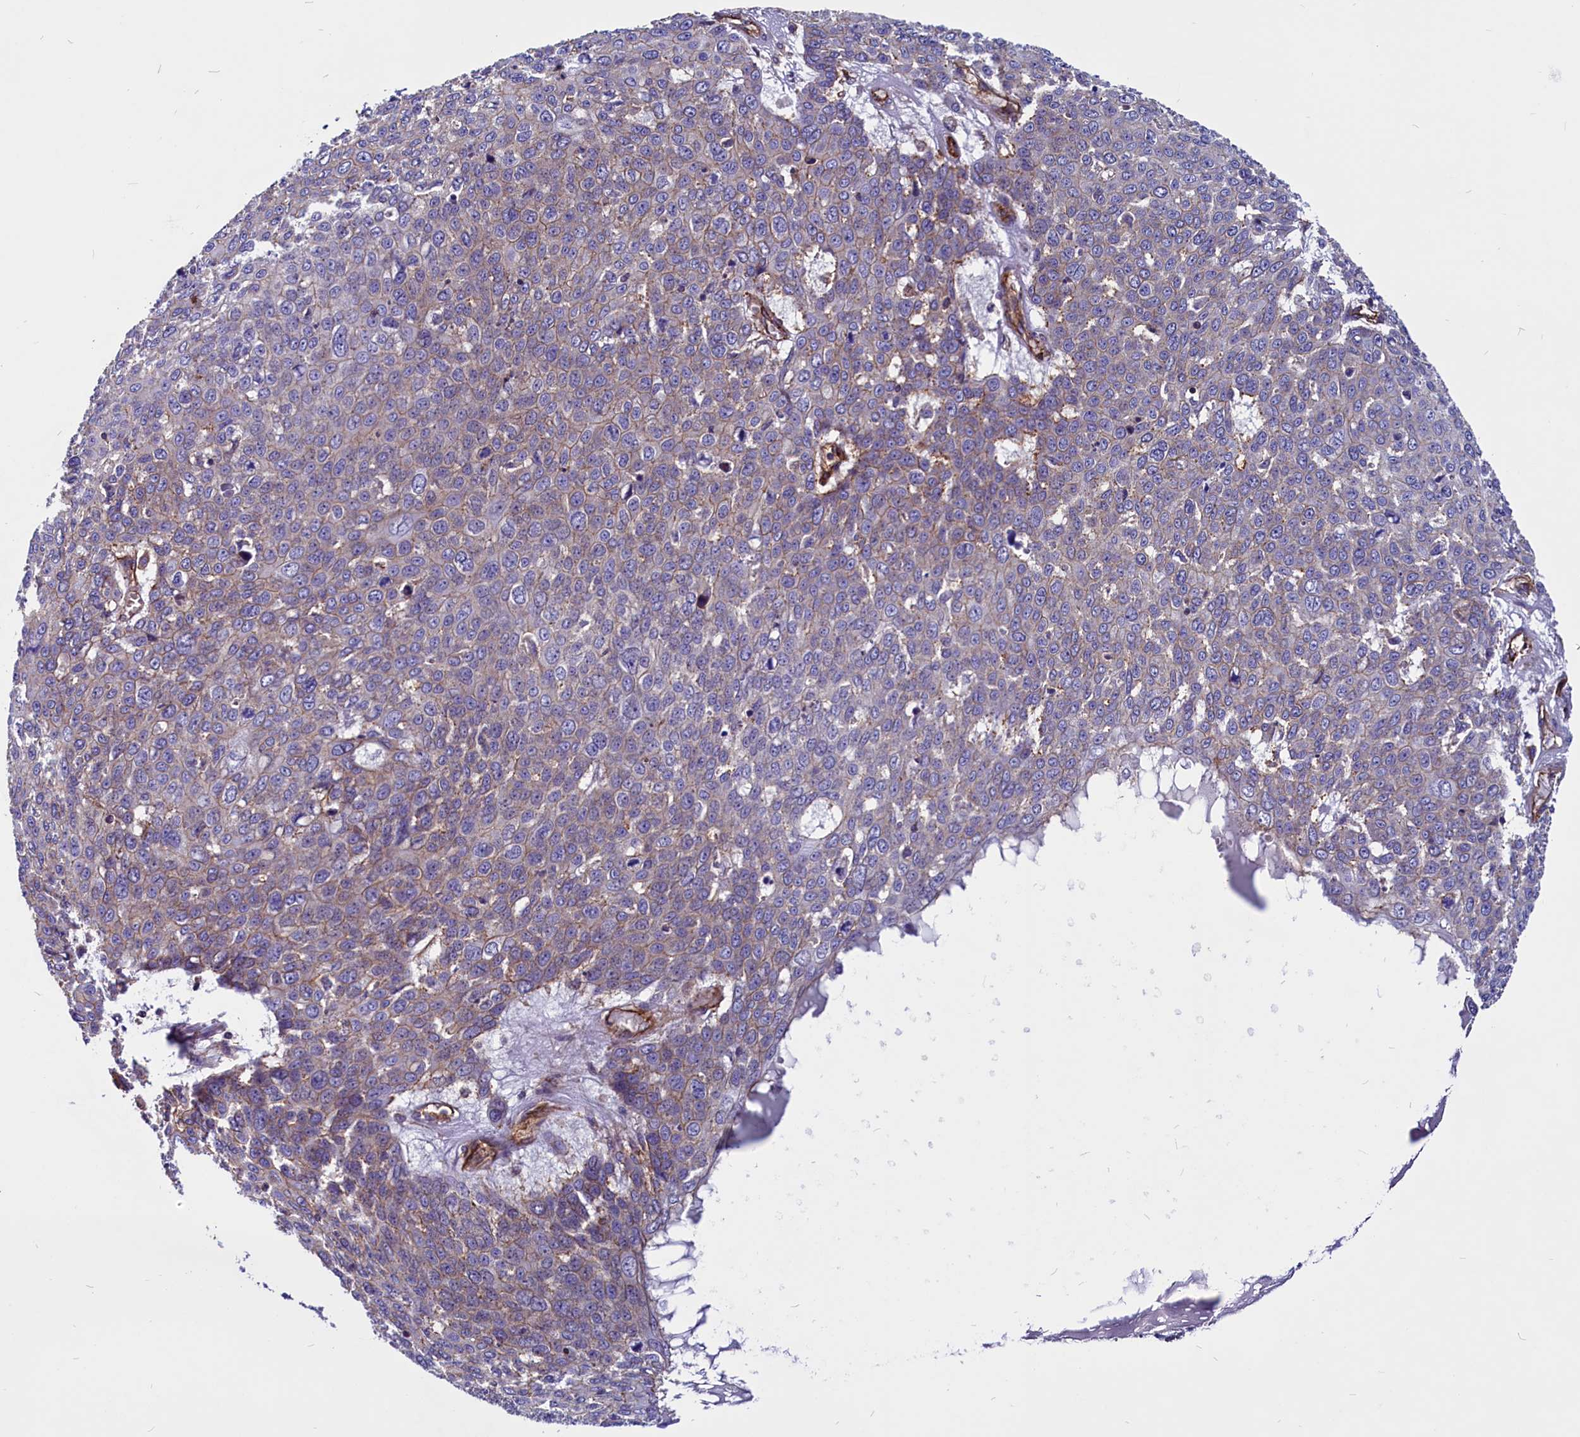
{"staining": {"intensity": "weak", "quantity": "25%-75%", "location": "cytoplasmic/membranous"}, "tissue": "skin cancer", "cell_type": "Tumor cells", "image_type": "cancer", "snomed": [{"axis": "morphology", "description": "Squamous cell carcinoma, NOS"}, {"axis": "topography", "description": "Skin"}], "caption": "This is an image of immunohistochemistry (IHC) staining of skin cancer, which shows weak expression in the cytoplasmic/membranous of tumor cells.", "gene": "ZNF749", "patient": {"sex": "male", "age": 71}}